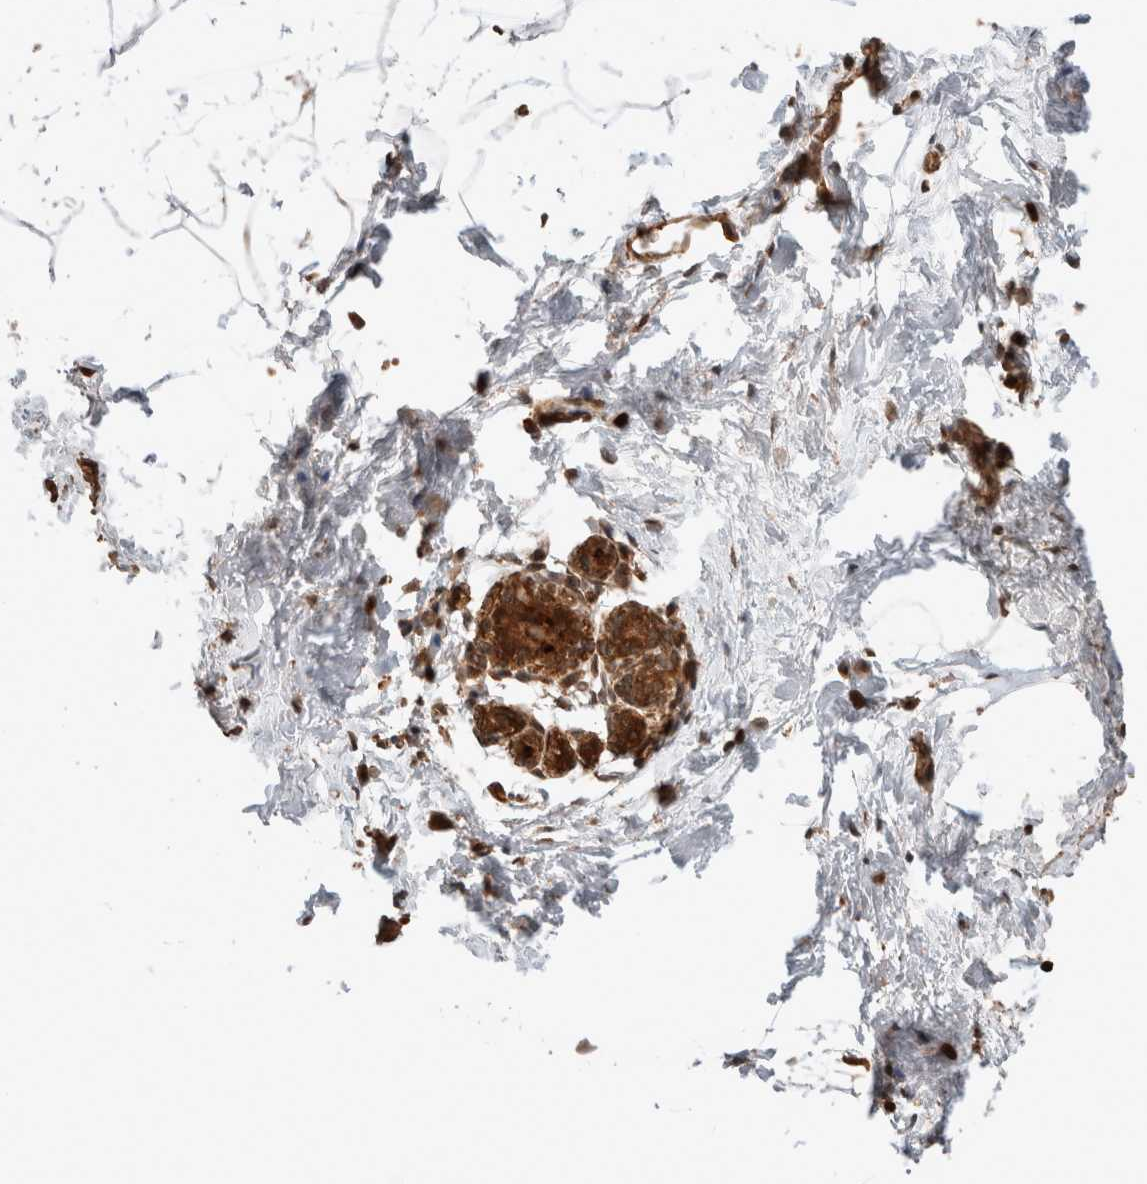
{"staining": {"intensity": "moderate", "quantity": "<25%", "location": "nuclear"}, "tissue": "breast", "cell_type": "Adipocytes", "image_type": "normal", "snomed": [{"axis": "morphology", "description": "Normal tissue, NOS"}, {"axis": "topography", "description": "Breast"}], "caption": "Immunohistochemical staining of normal breast exhibits <25% levels of moderate nuclear protein staining in approximately <25% of adipocytes.", "gene": "ZNF649", "patient": {"sex": "female", "age": 62}}